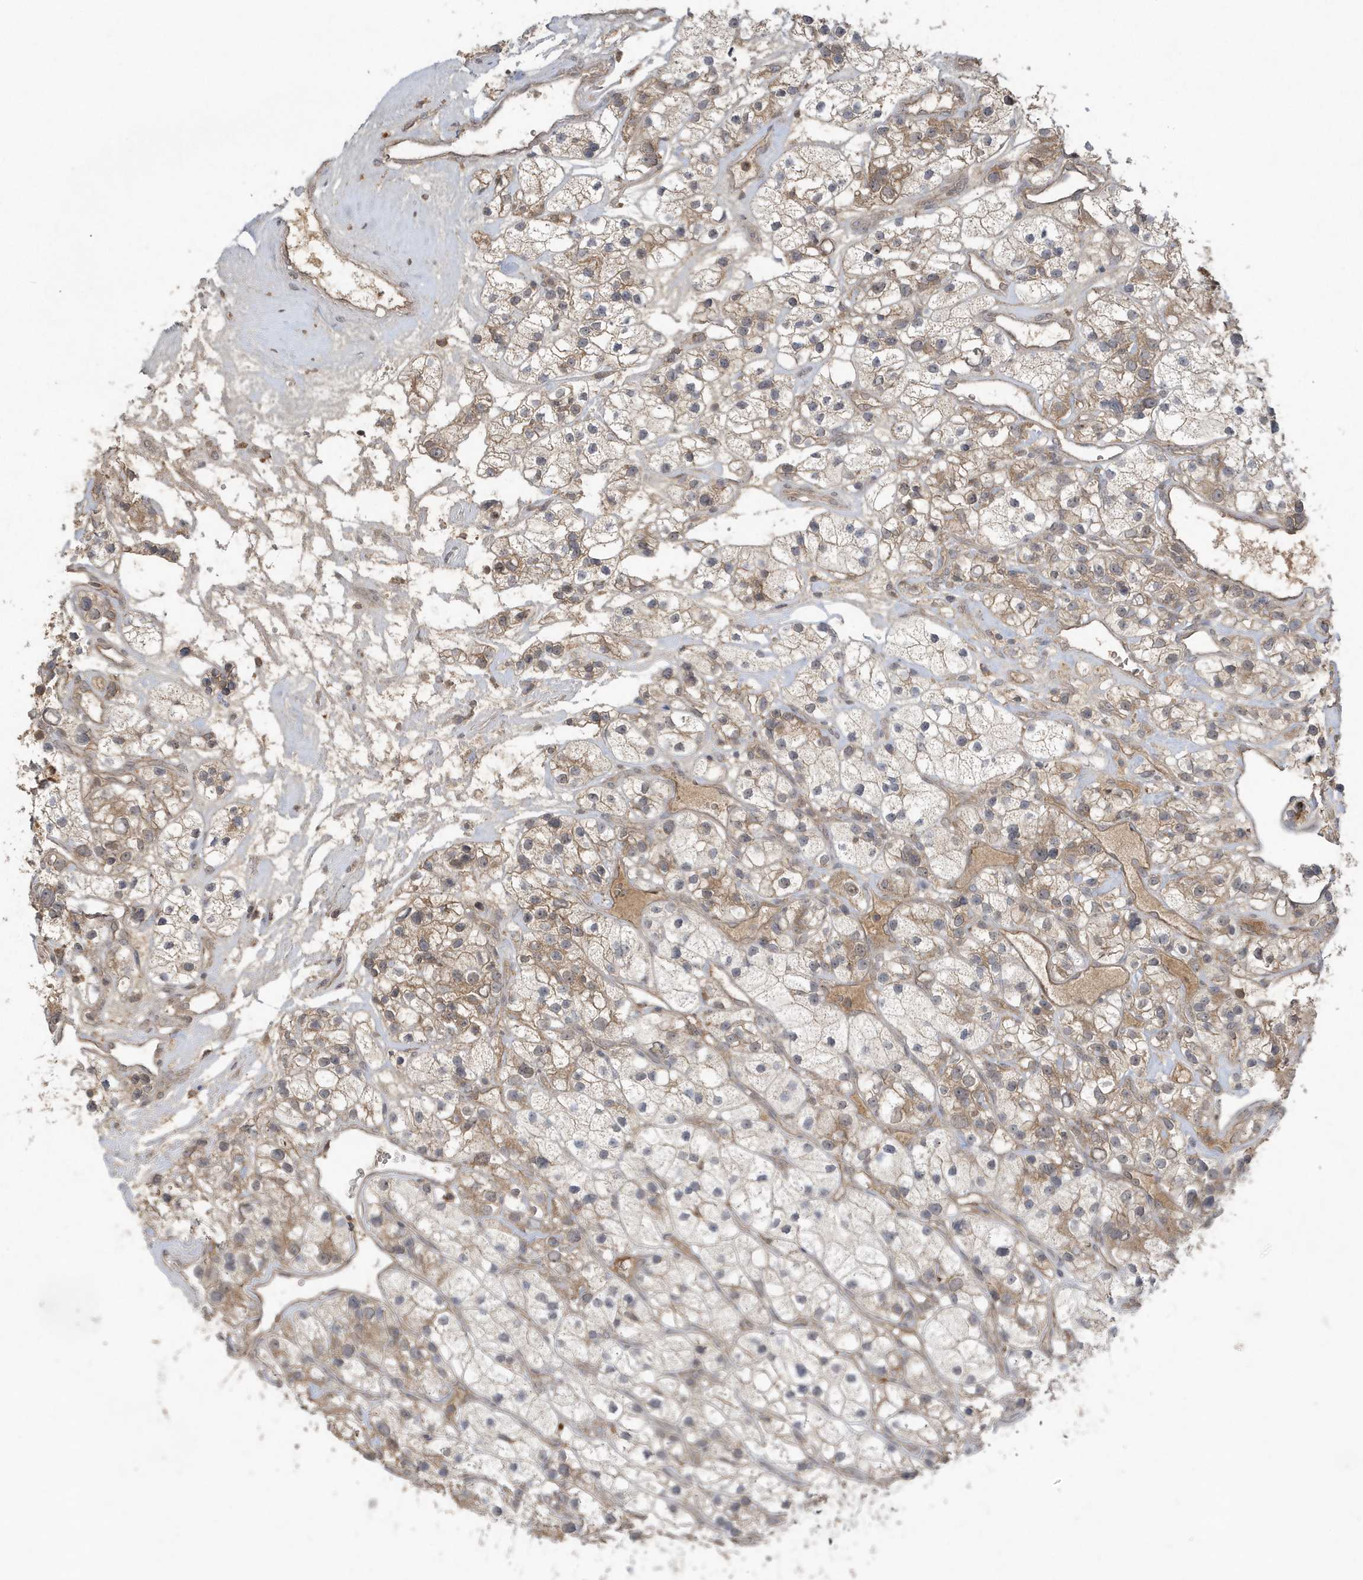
{"staining": {"intensity": "moderate", "quantity": ">75%", "location": "cytoplasmic/membranous"}, "tissue": "renal cancer", "cell_type": "Tumor cells", "image_type": "cancer", "snomed": [{"axis": "morphology", "description": "Adenocarcinoma, NOS"}, {"axis": "topography", "description": "Kidney"}], "caption": "Tumor cells demonstrate moderate cytoplasmic/membranous expression in about >75% of cells in renal adenocarcinoma.", "gene": "C1RL", "patient": {"sex": "female", "age": 57}}